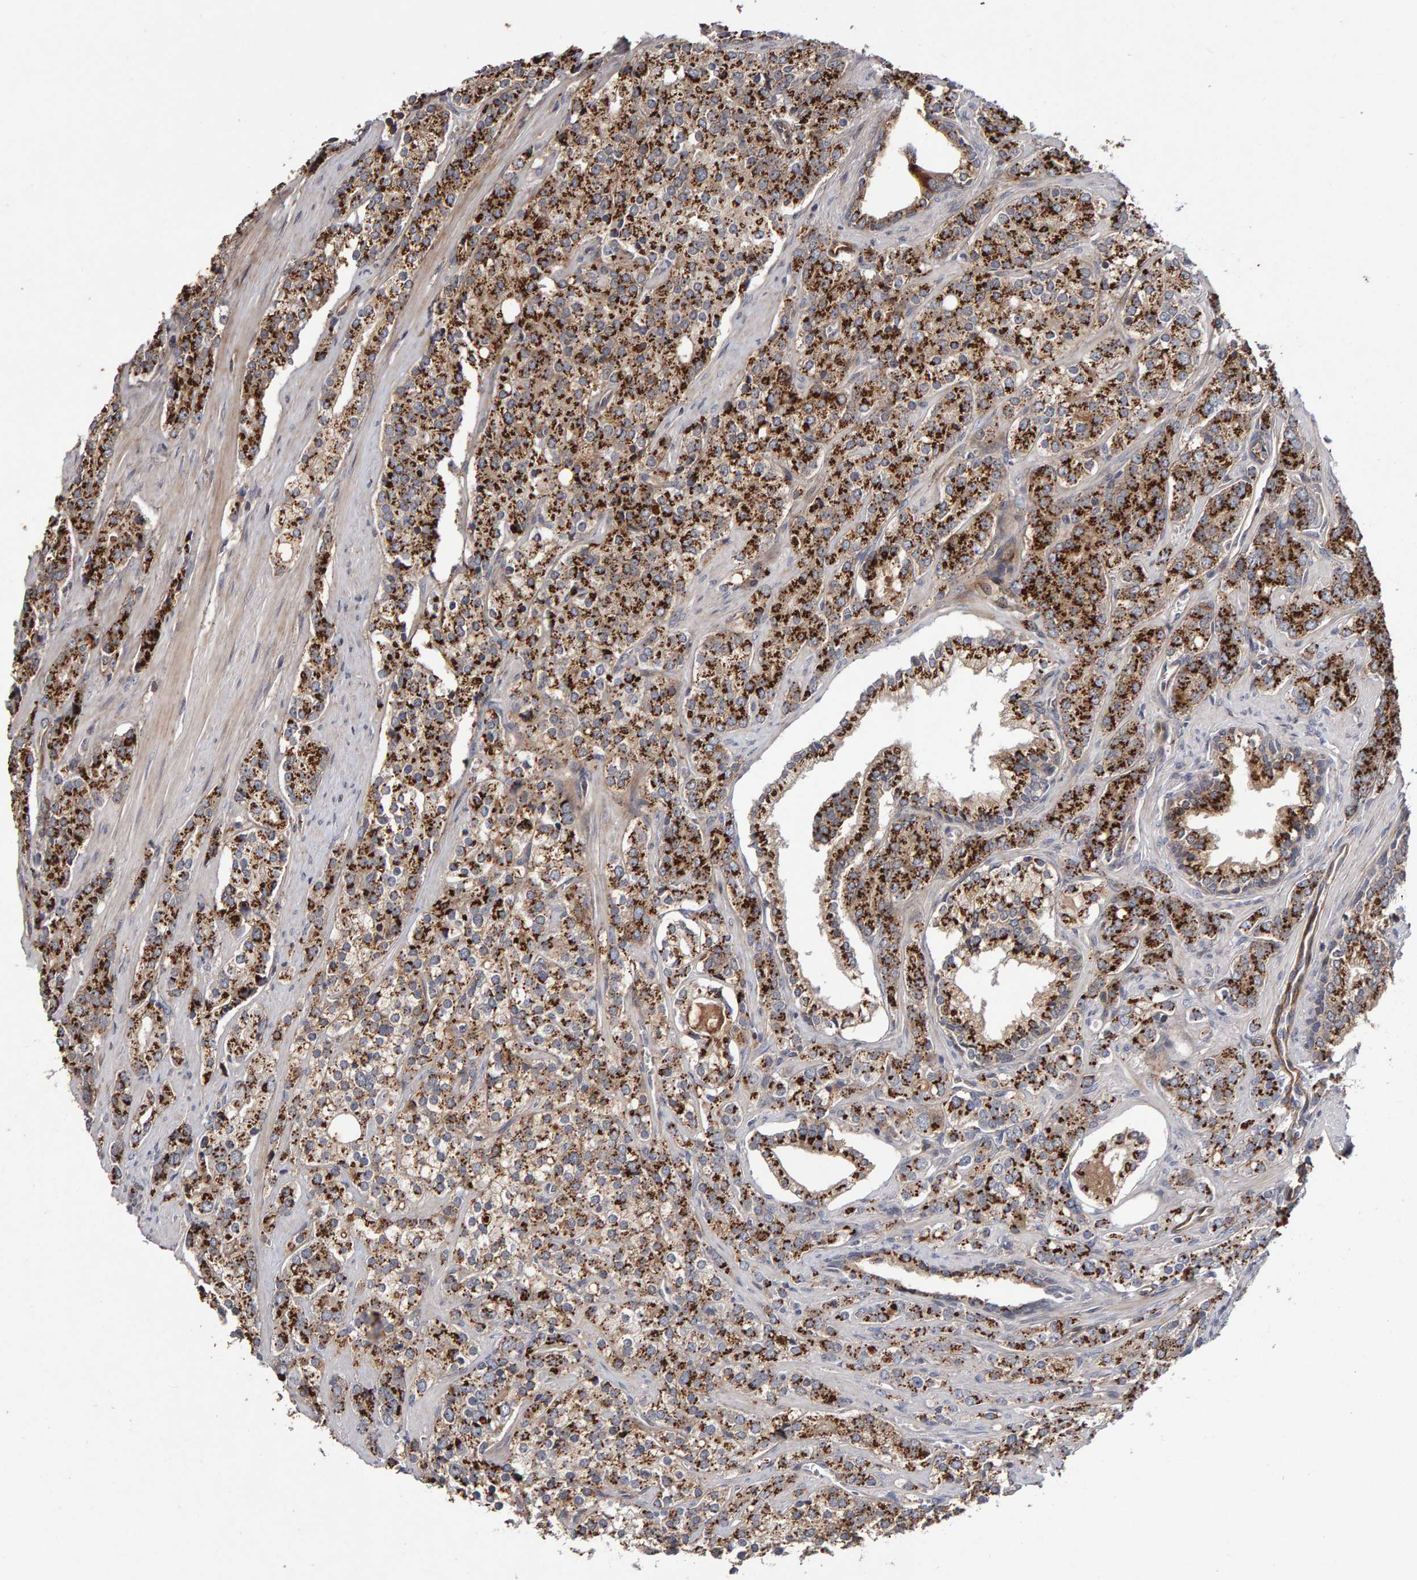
{"staining": {"intensity": "strong", "quantity": ">75%", "location": "cytoplasmic/membranous"}, "tissue": "prostate cancer", "cell_type": "Tumor cells", "image_type": "cancer", "snomed": [{"axis": "morphology", "description": "Adenocarcinoma, High grade"}, {"axis": "topography", "description": "Prostate"}], "caption": "Adenocarcinoma (high-grade) (prostate) stained with immunohistochemistry shows strong cytoplasmic/membranous staining in about >75% of tumor cells.", "gene": "CANT1", "patient": {"sex": "male", "age": 71}}